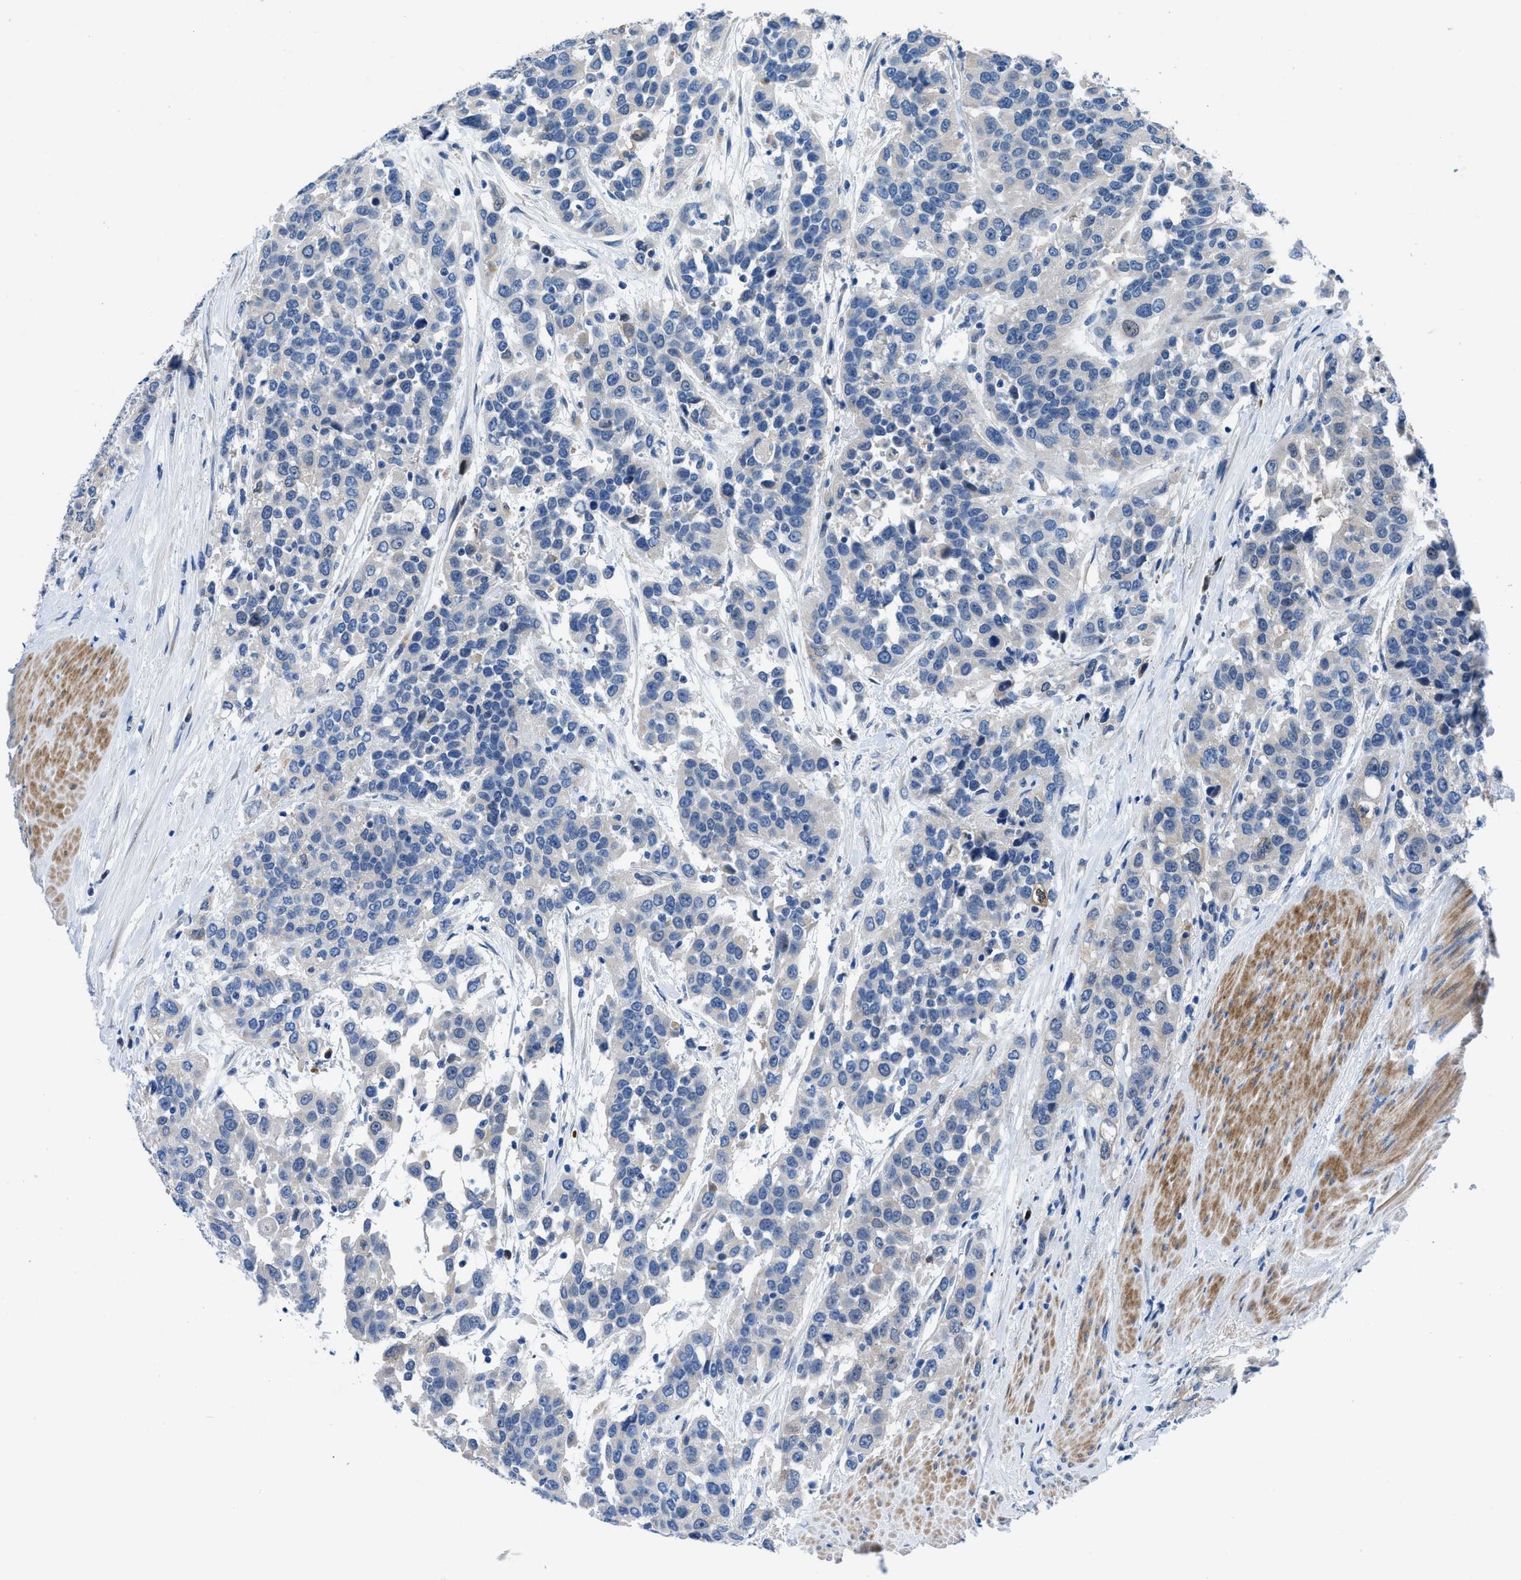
{"staining": {"intensity": "weak", "quantity": "<25%", "location": "cytoplasmic/membranous"}, "tissue": "urothelial cancer", "cell_type": "Tumor cells", "image_type": "cancer", "snomed": [{"axis": "morphology", "description": "Urothelial carcinoma, High grade"}, {"axis": "topography", "description": "Urinary bladder"}], "caption": "High magnification brightfield microscopy of urothelial cancer stained with DAB (3,3'-diaminobenzidine) (brown) and counterstained with hematoxylin (blue): tumor cells show no significant expression. The staining is performed using DAB brown chromogen with nuclei counter-stained in using hematoxylin.", "gene": "UAP1", "patient": {"sex": "female", "age": 80}}